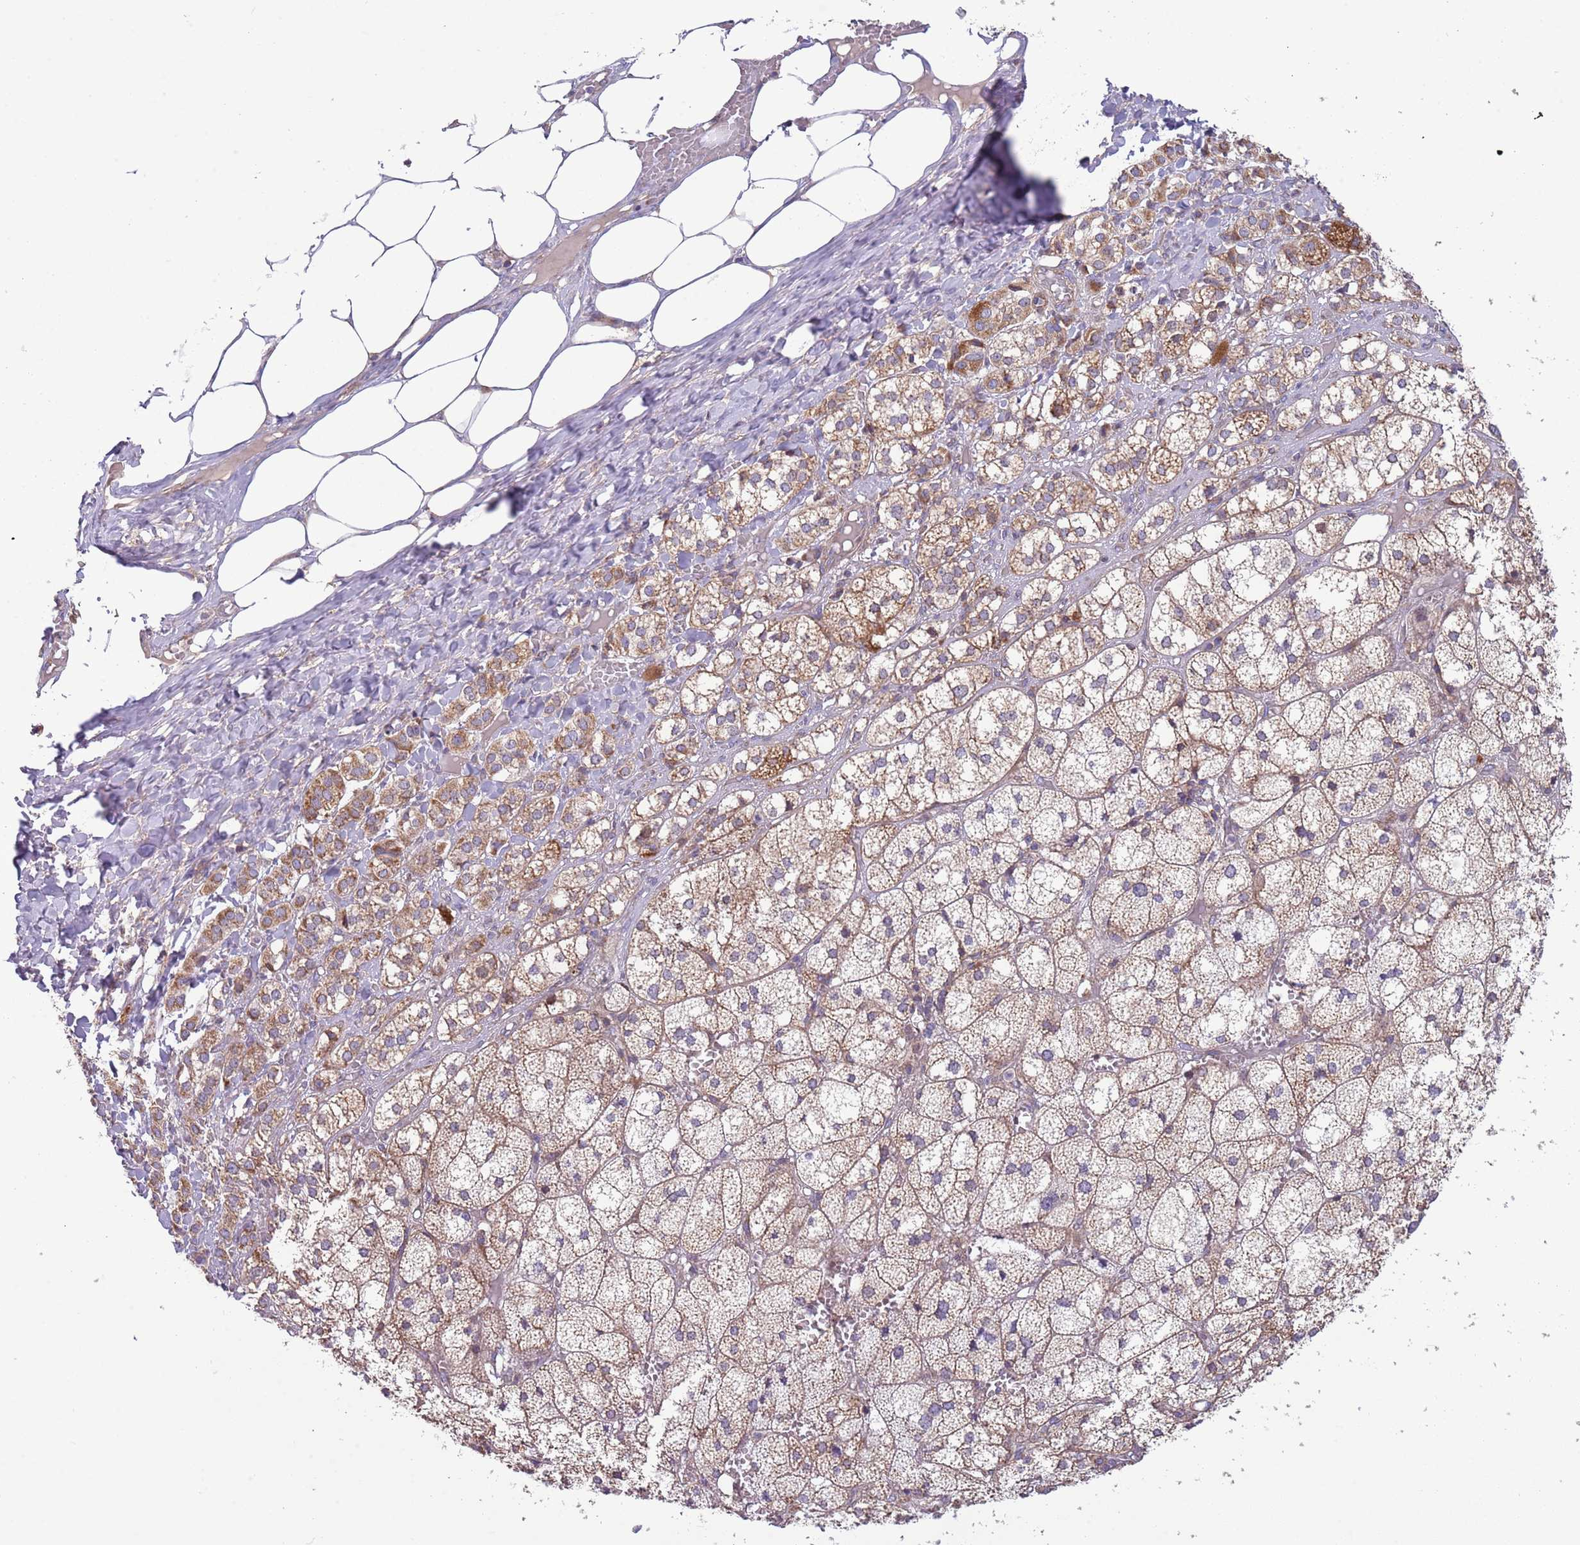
{"staining": {"intensity": "moderate", "quantity": ">75%", "location": "cytoplasmic/membranous"}, "tissue": "adrenal gland", "cell_type": "Glandular cells", "image_type": "normal", "snomed": [{"axis": "morphology", "description": "Normal tissue, NOS"}, {"axis": "topography", "description": "Adrenal gland"}], "caption": "DAB (3,3'-diaminobenzidine) immunohistochemical staining of unremarkable adrenal gland demonstrates moderate cytoplasmic/membranous protein positivity in about >75% of glandular cells.", "gene": "IRS4", "patient": {"sex": "female", "age": 61}}